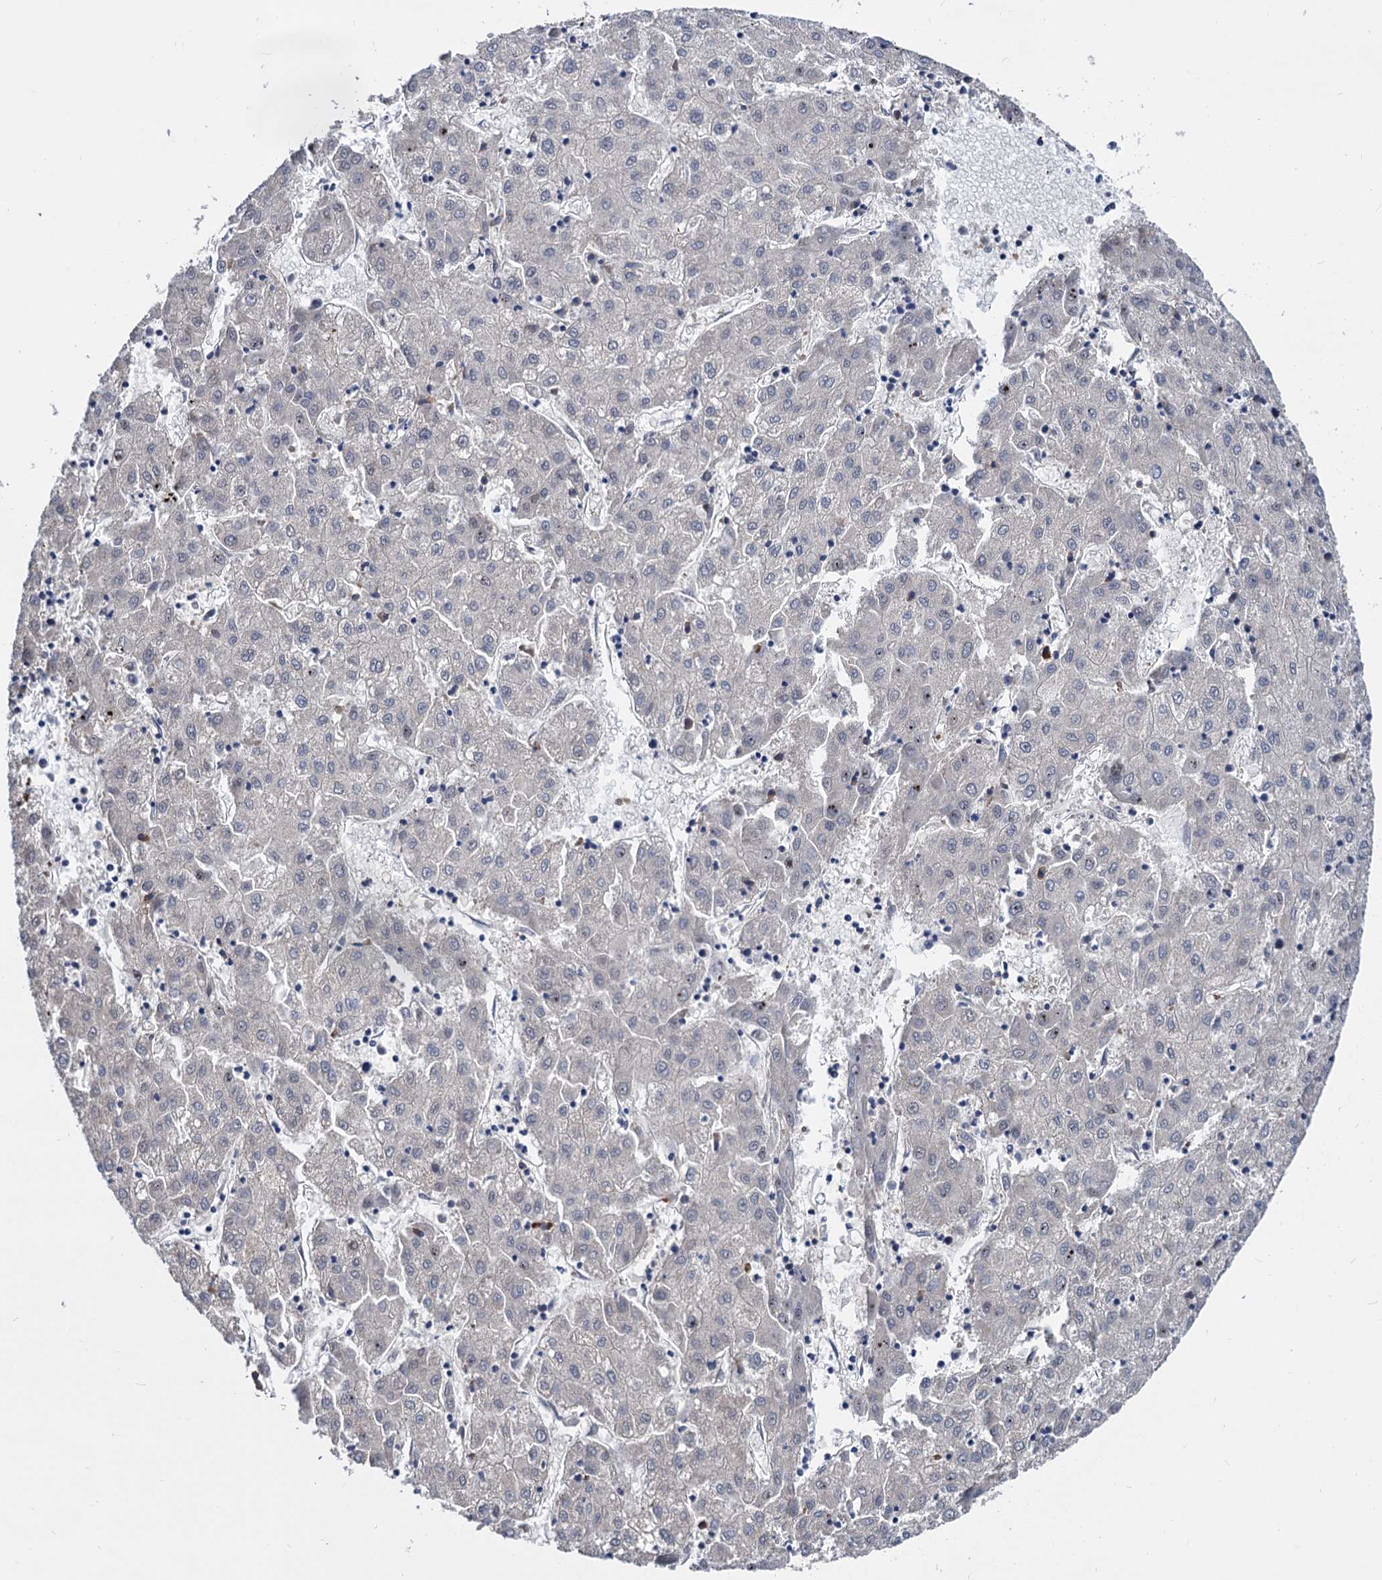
{"staining": {"intensity": "negative", "quantity": "none", "location": "none"}, "tissue": "liver cancer", "cell_type": "Tumor cells", "image_type": "cancer", "snomed": [{"axis": "morphology", "description": "Carcinoma, Hepatocellular, NOS"}, {"axis": "topography", "description": "Liver"}], "caption": "Liver cancer stained for a protein using immunohistochemistry (IHC) exhibits no positivity tumor cells.", "gene": "PSMD4", "patient": {"sex": "male", "age": 72}}